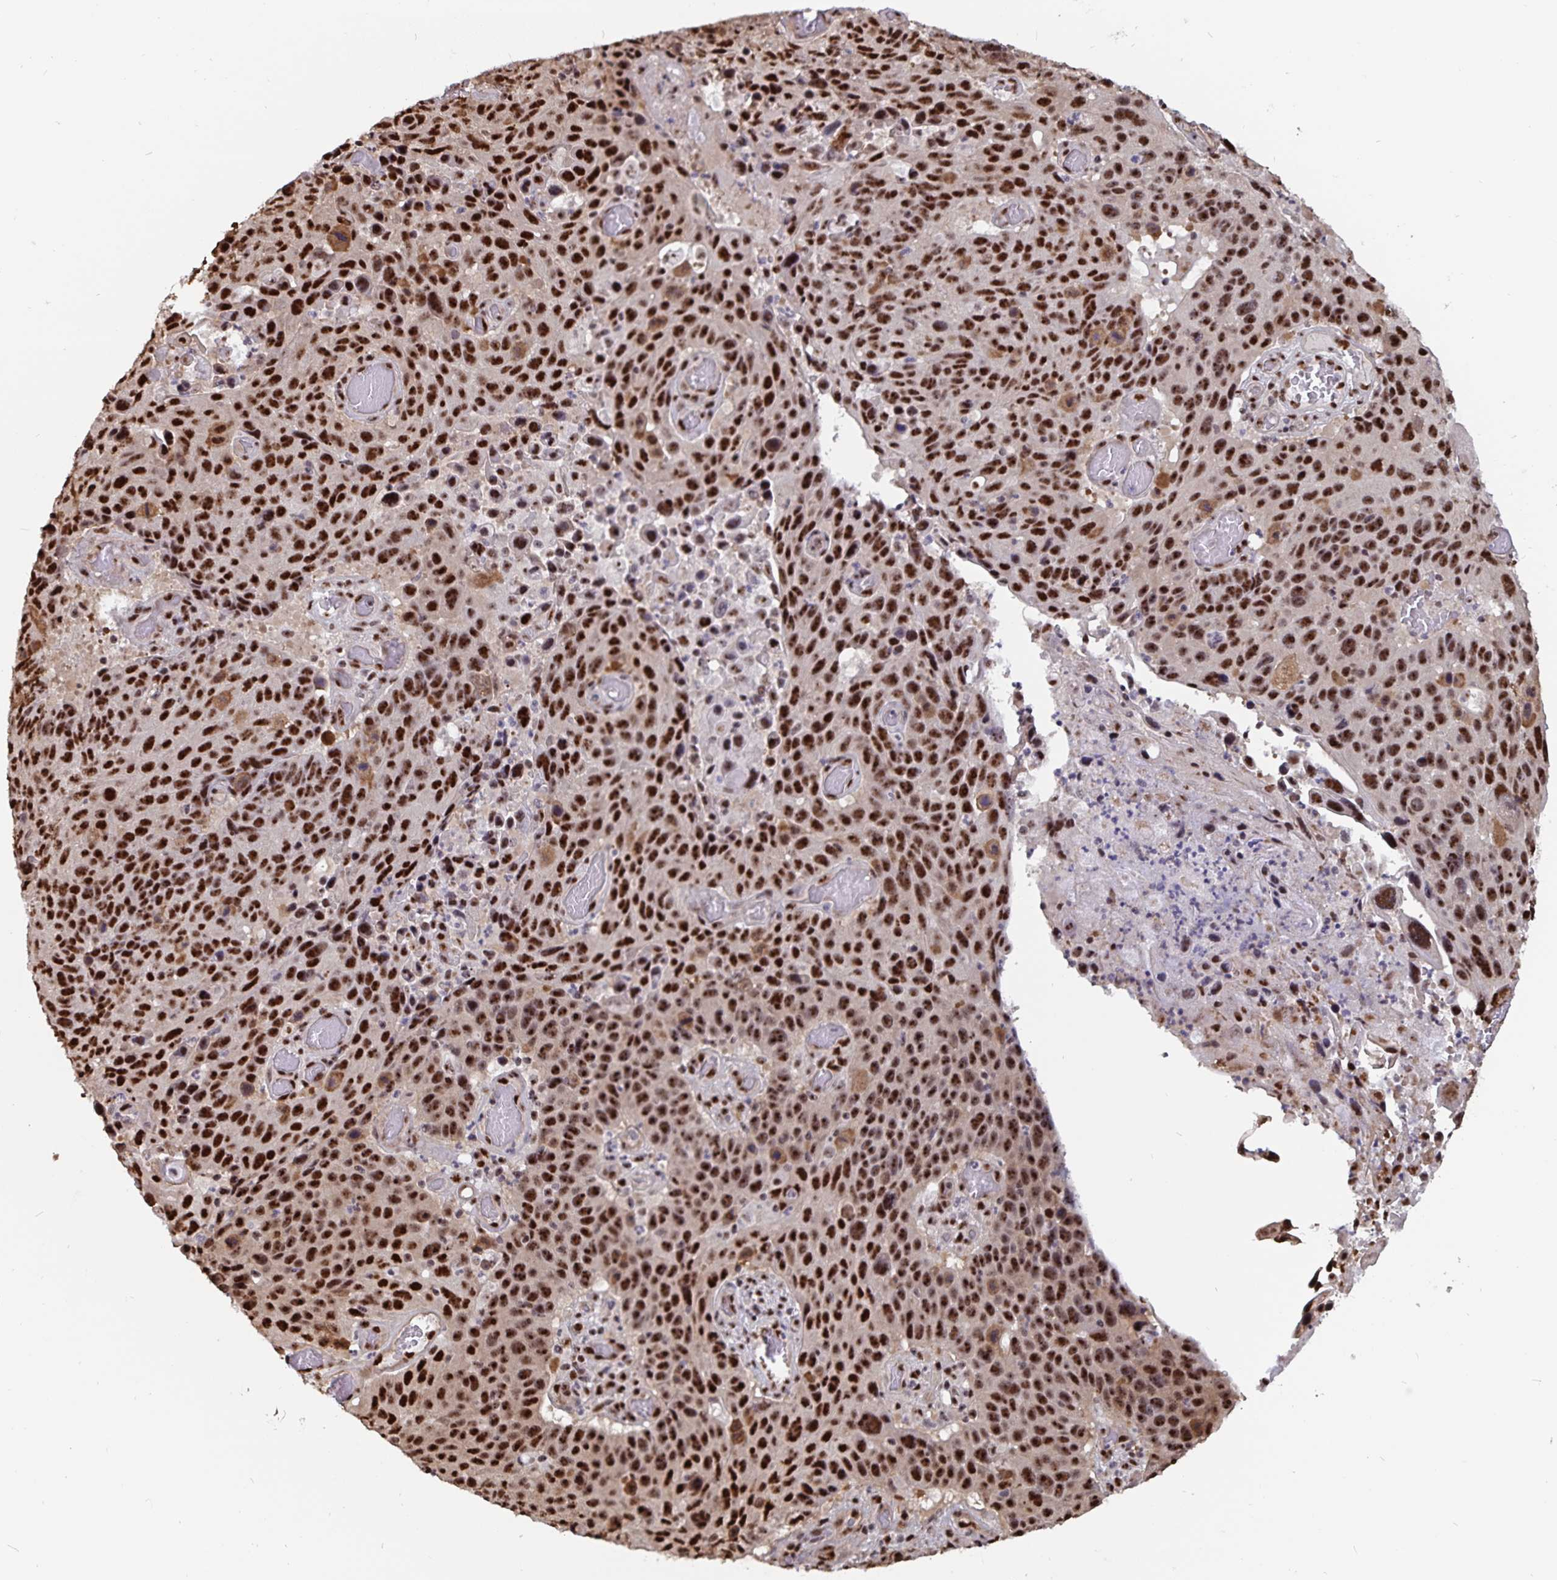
{"staining": {"intensity": "strong", "quantity": ">75%", "location": "nuclear"}, "tissue": "lung cancer", "cell_type": "Tumor cells", "image_type": "cancer", "snomed": [{"axis": "morphology", "description": "Squamous cell carcinoma, NOS"}, {"axis": "topography", "description": "Lung"}], "caption": "Squamous cell carcinoma (lung) was stained to show a protein in brown. There is high levels of strong nuclear positivity in about >75% of tumor cells.", "gene": "LAS1L", "patient": {"sex": "male", "age": 68}}